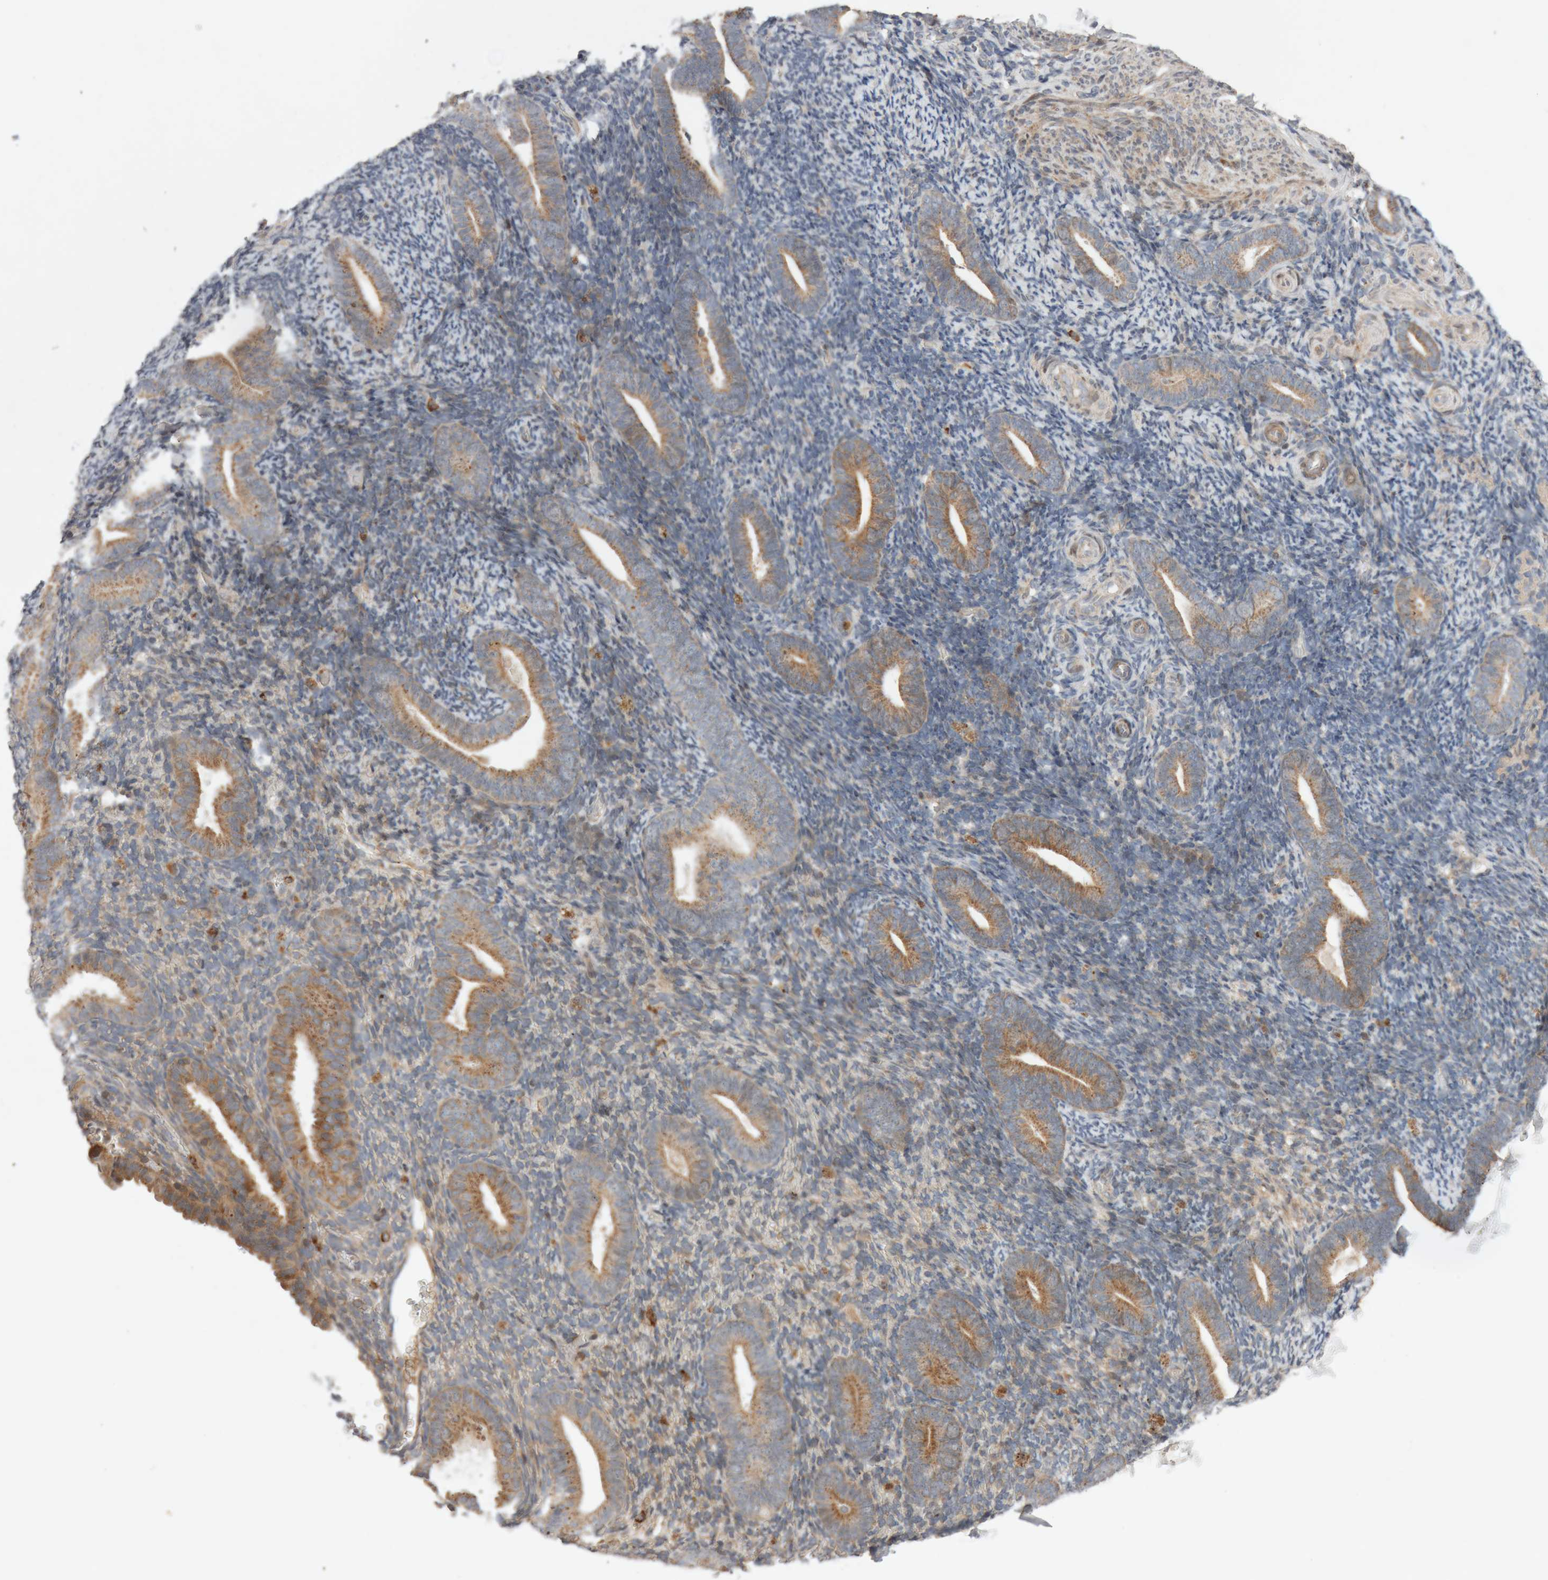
{"staining": {"intensity": "weak", "quantity": "25%-75%", "location": "cytoplasmic/membranous"}, "tissue": "endometrium", "cell_type": "Cells in endometrial stroma", "image_type": "normal", "snomed": [{"axis": "morphology", "description": "Normal tissue, NOS"}, {"axis": "topography", "description": "Endometrium"}], "caption": "Immunohistochemistry (IHC) (DAB (3,3'-diaminobenzidine)) staining of benign human endometrium shows weak cytoplasmic/membranous protein staining in approximately 25%-75% of cells in endometrial stroma. Ihc stains the protein in brown and the nuclei are stained blue.", "gene": "KIF21B", "patient": {"sex": "female", "age": 51}}